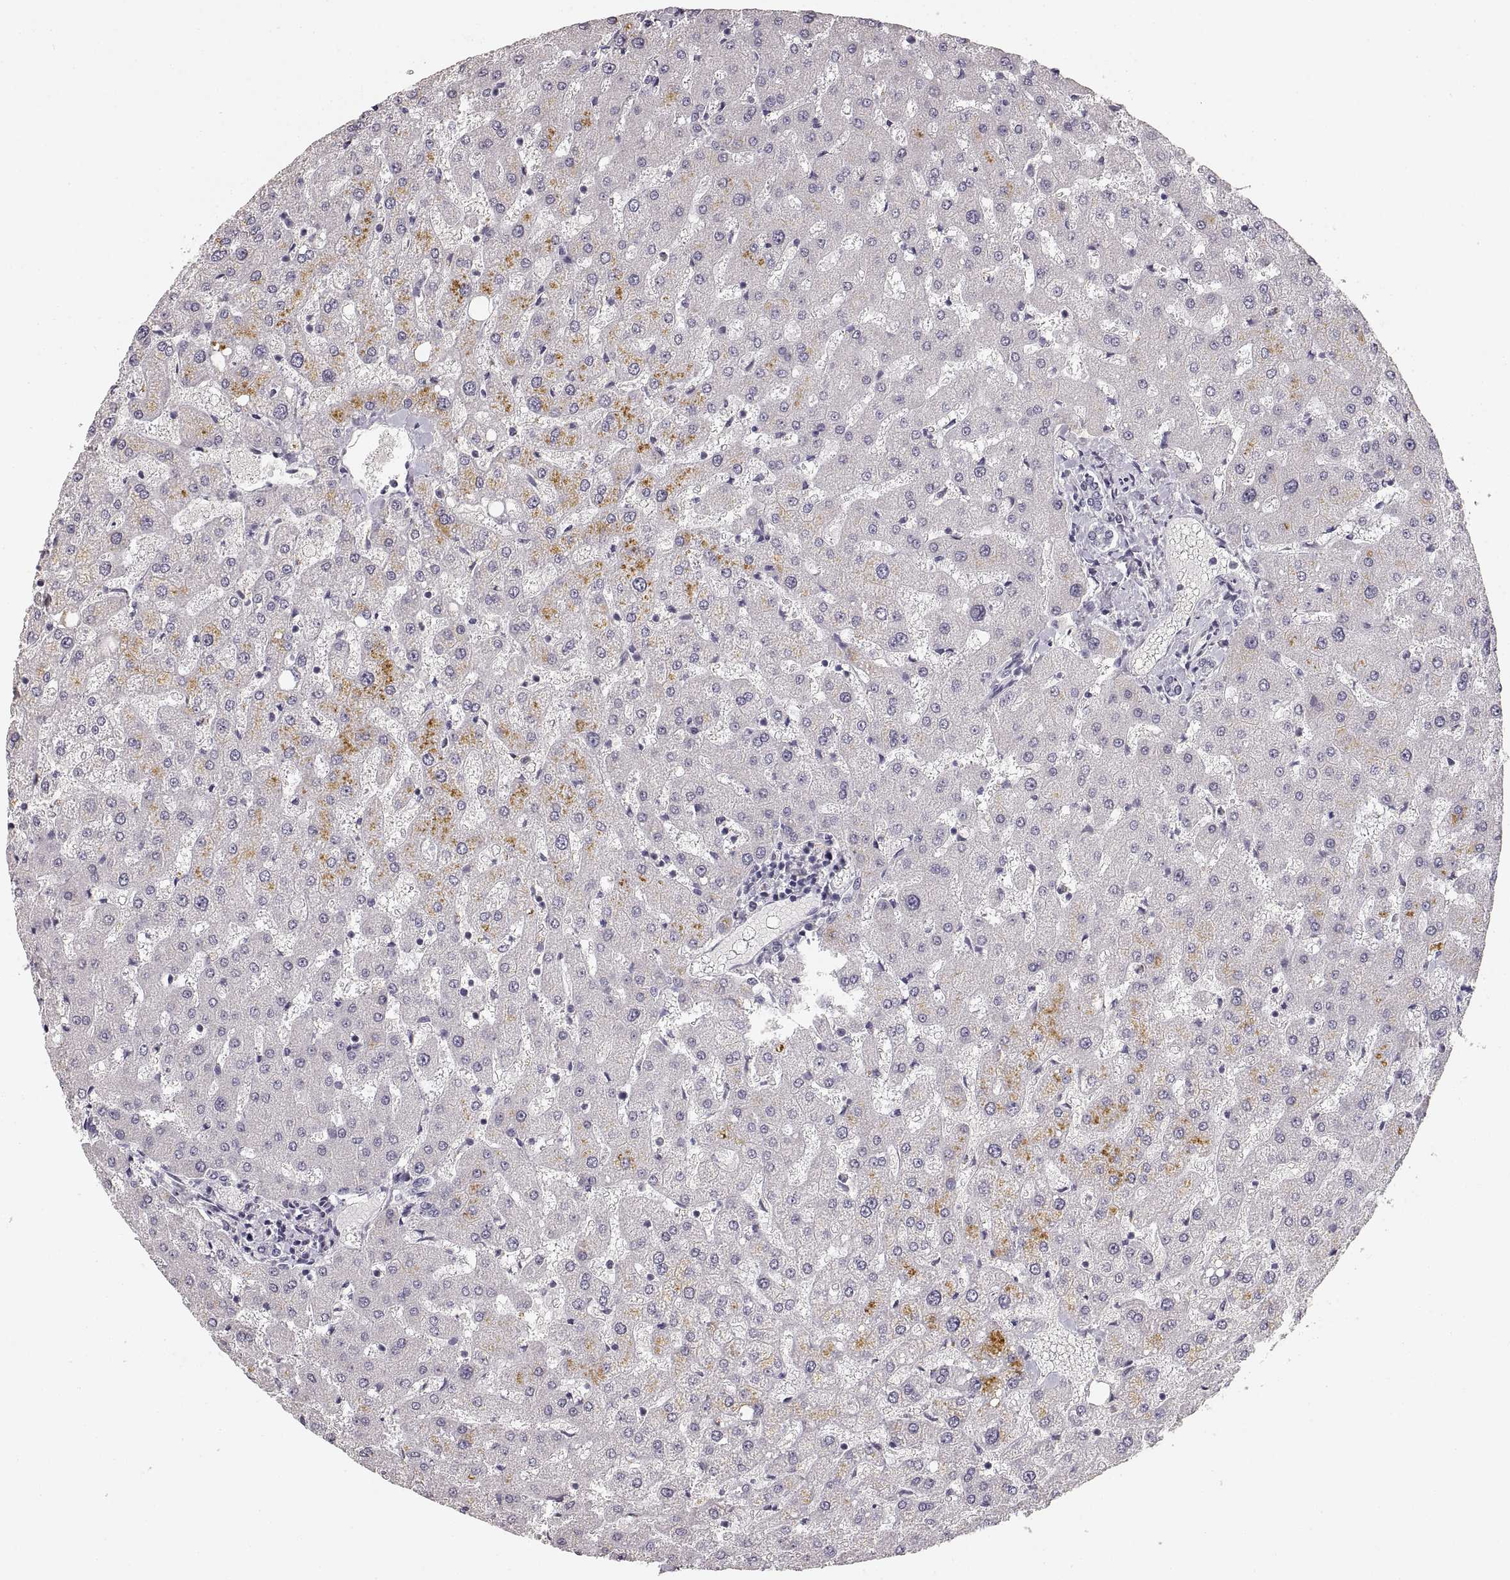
{"staining": {"intensity": "negative", "quantity": "none", "location": "none"}, "tissue": "liver", "cell_type": "Cholangiocytes", "image_type": "normal", "snomed": [{"axis": "morphology", "description": "Normal tissue, NOS"}, {"axis": "topography", "description": "Liver"}], "caption": "A high-resolution histopathology image shows immunohistochemistry staining of normal liver, which displays no significant positivity in cholangiocytes.", "gene": "RUNDC3A", "patient": {"sex": "female", "age": 50}}